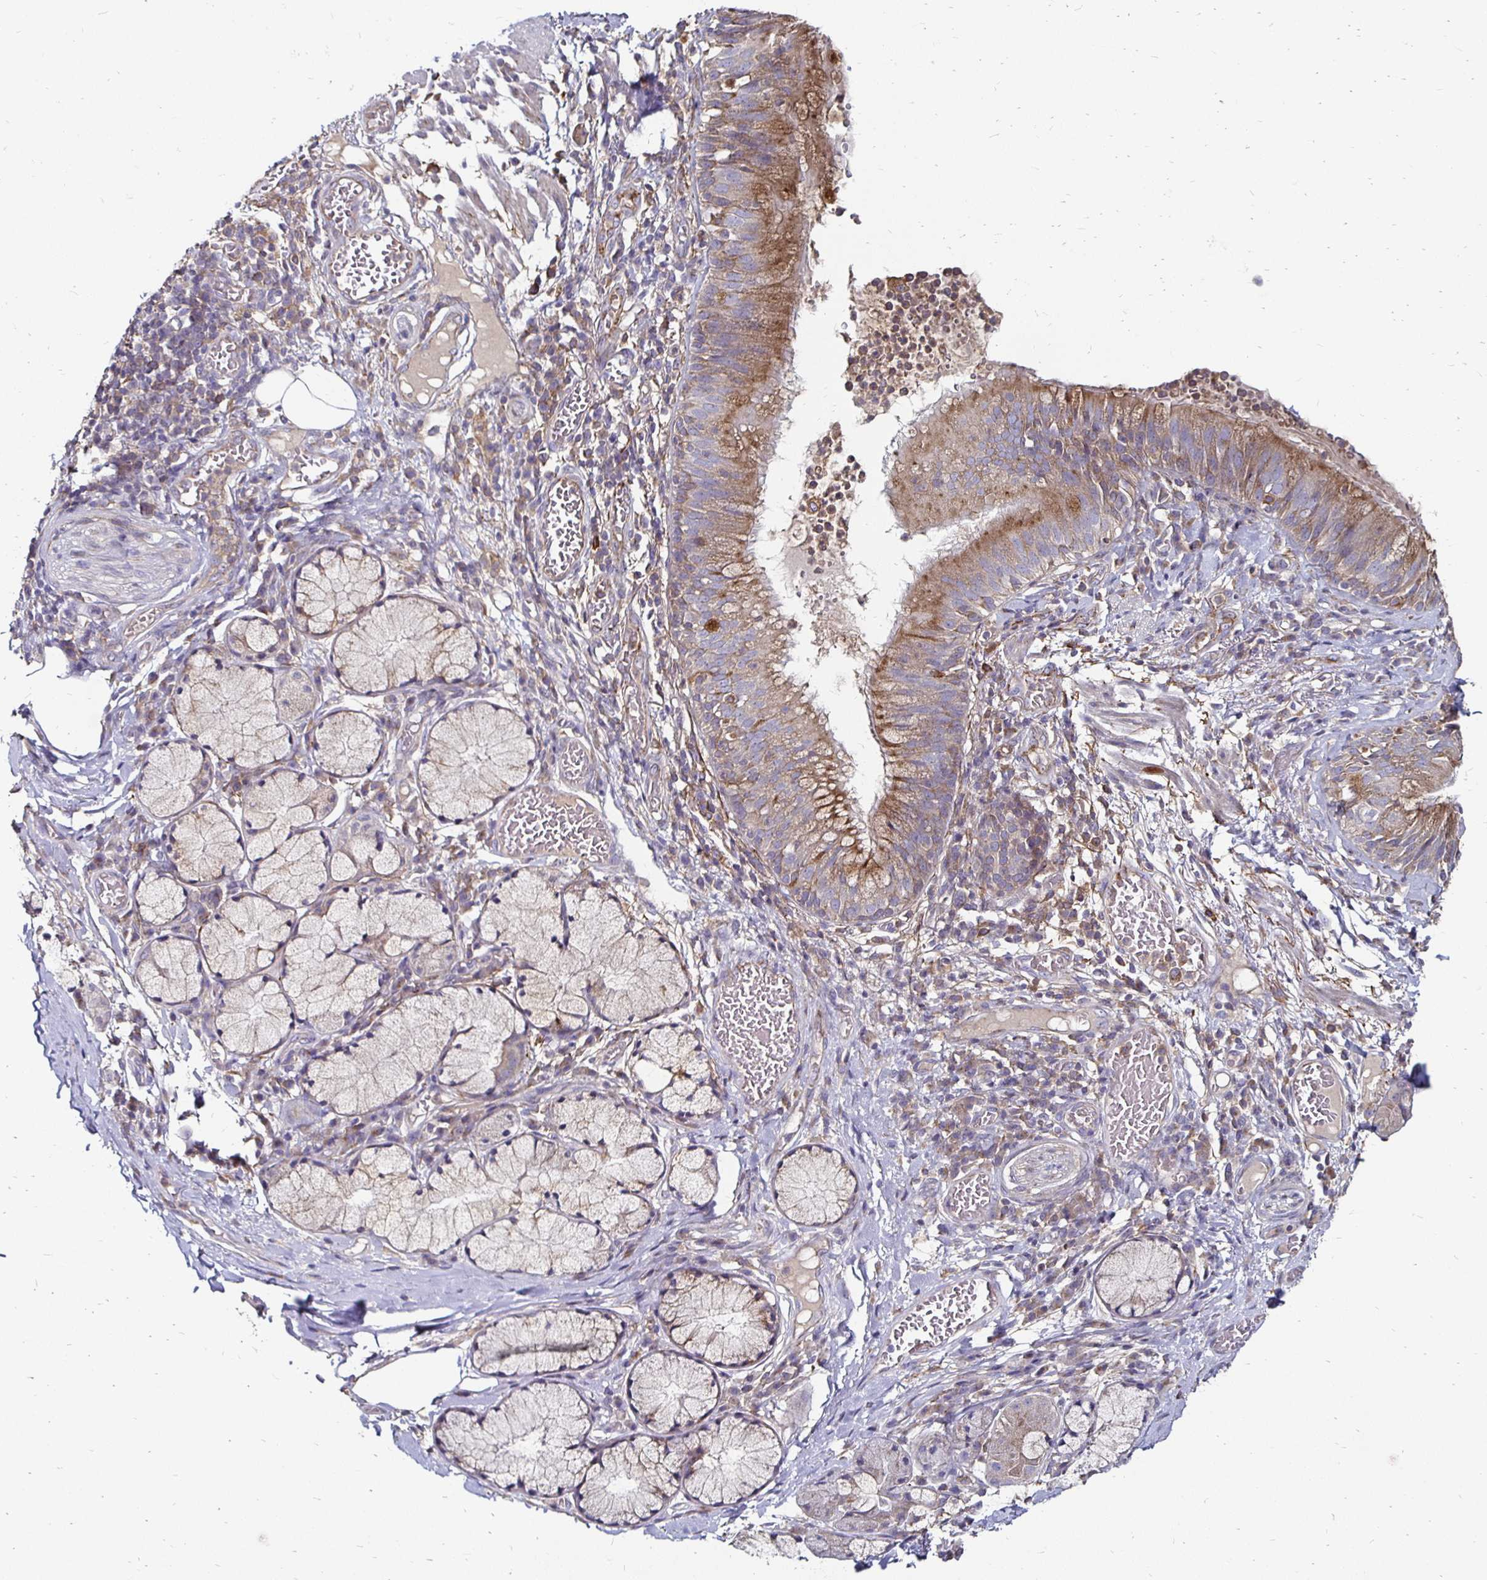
{"staining": {"intensity": "negative", "quantity": "none", "location": "none"}, "tissue": "adipose tissue", "cell_type": "Adipocytes", "image_type": "normal", "snomed": [{"axis": "morphology", "description": "Normal tissue, NOS"}, {"axis": "topography", "description": "Cartilage tissue"}, {"axis": "topography", "description": "Bronchus"}], "caption": "IHC of benign adipose tissue reveals no staining in adipocytes. The staining was performed using DAB to visualize the protein expression in brown, while the nuclei were stained in blue with hematoxylin (Magnification: 20x).", "gene": "NCSTN", "patient": {"sex": "male", "age": 56}}